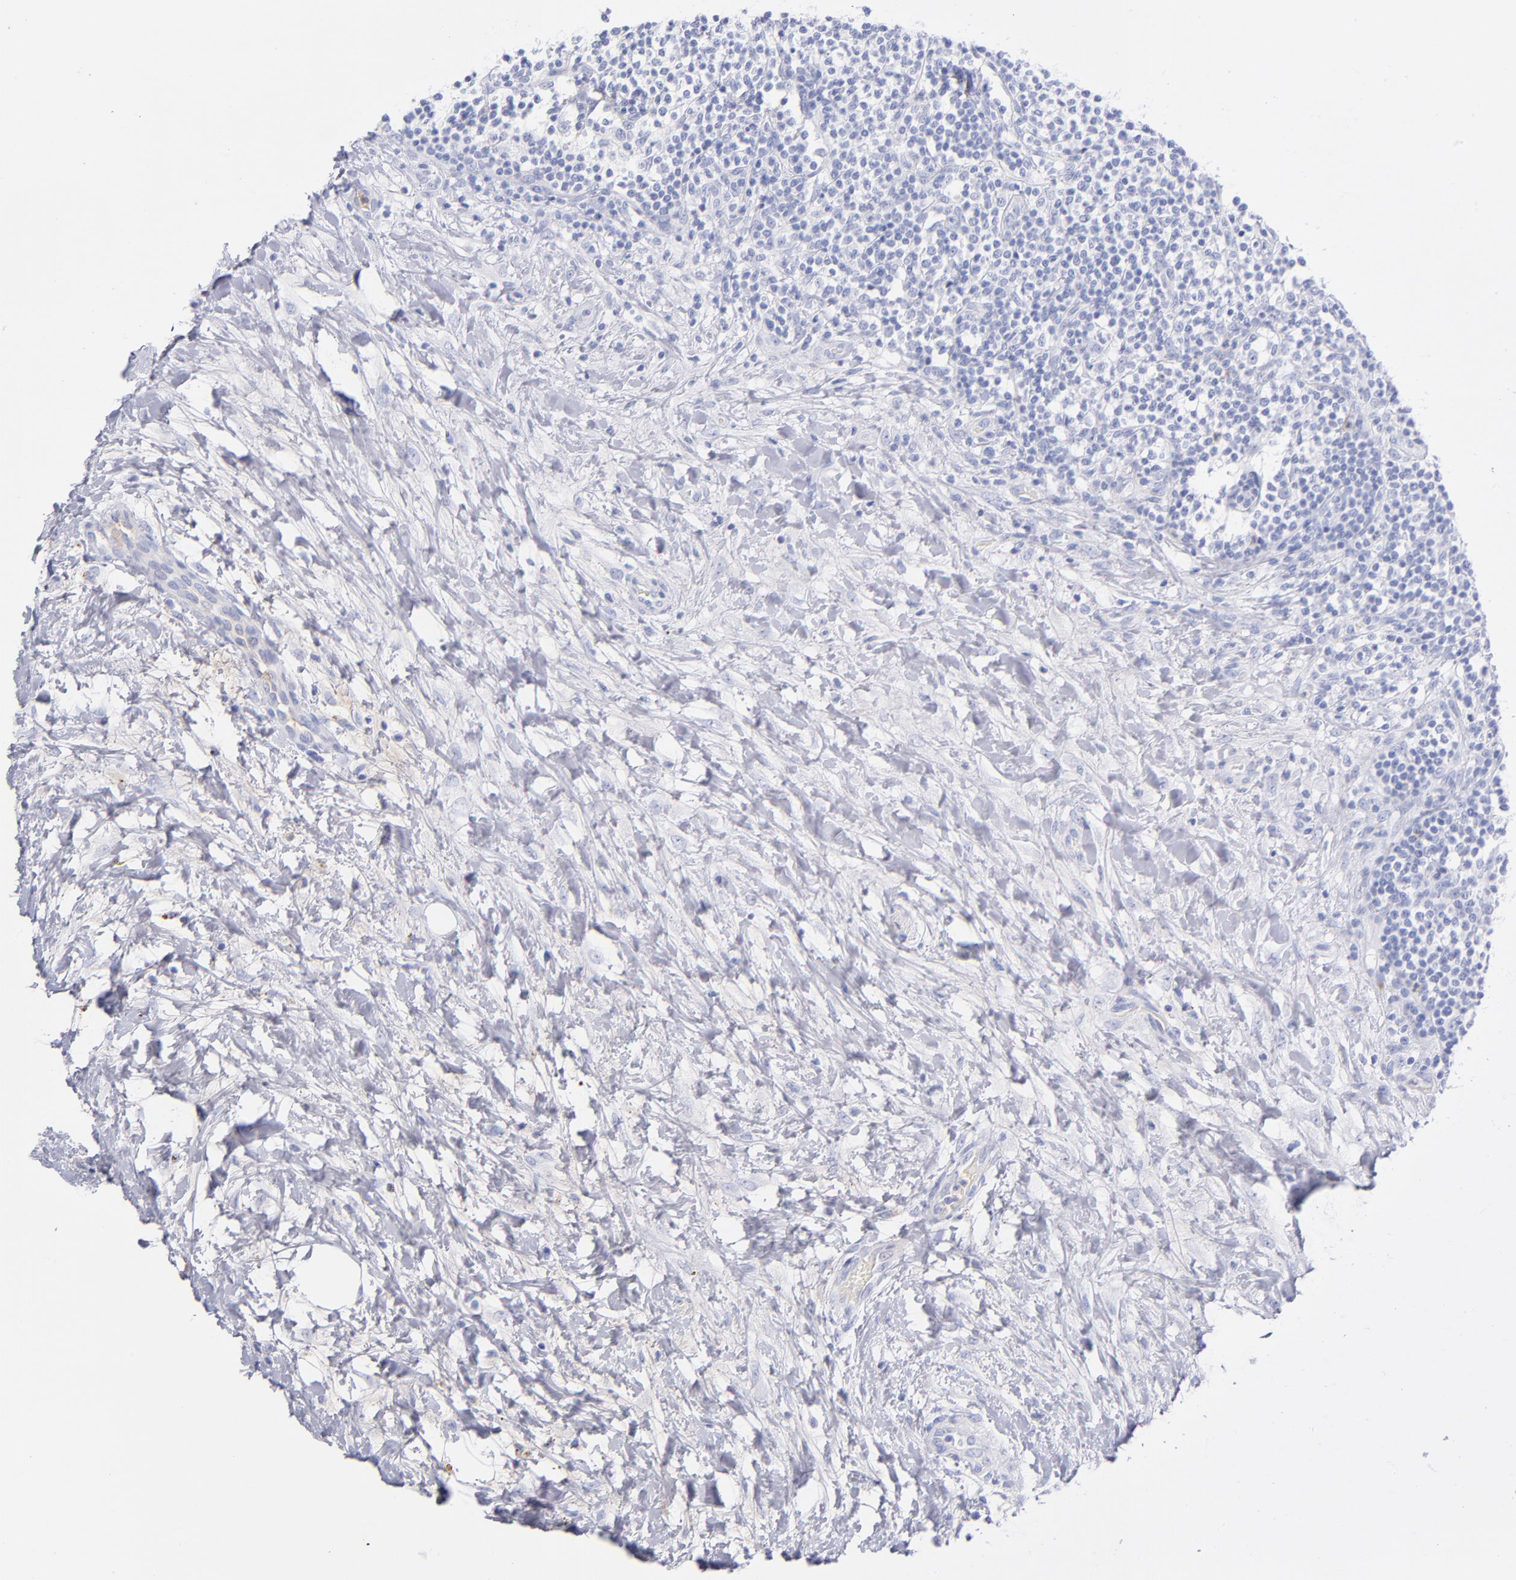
{"staining": {"intensity": "negative", "quantity": "none", "location": "none"}, "tissue": "lymphoma", "cell_type": "Tumor cells", "image_type": "cancer", "snomed": [{"axis": "morphology", "description": "Malignant lymphoma, non-Hodgkin's type, Low grade"}, {"axis": "topography", "description": "Lymph node"}], "caption": "Immunohistochemistry image of neoplastic tissue: human lymphoma stained with DAB shows no significant protein staining in tumor cells.", "gene": "HP", "patient": {"sex": "female", "age": 76}}